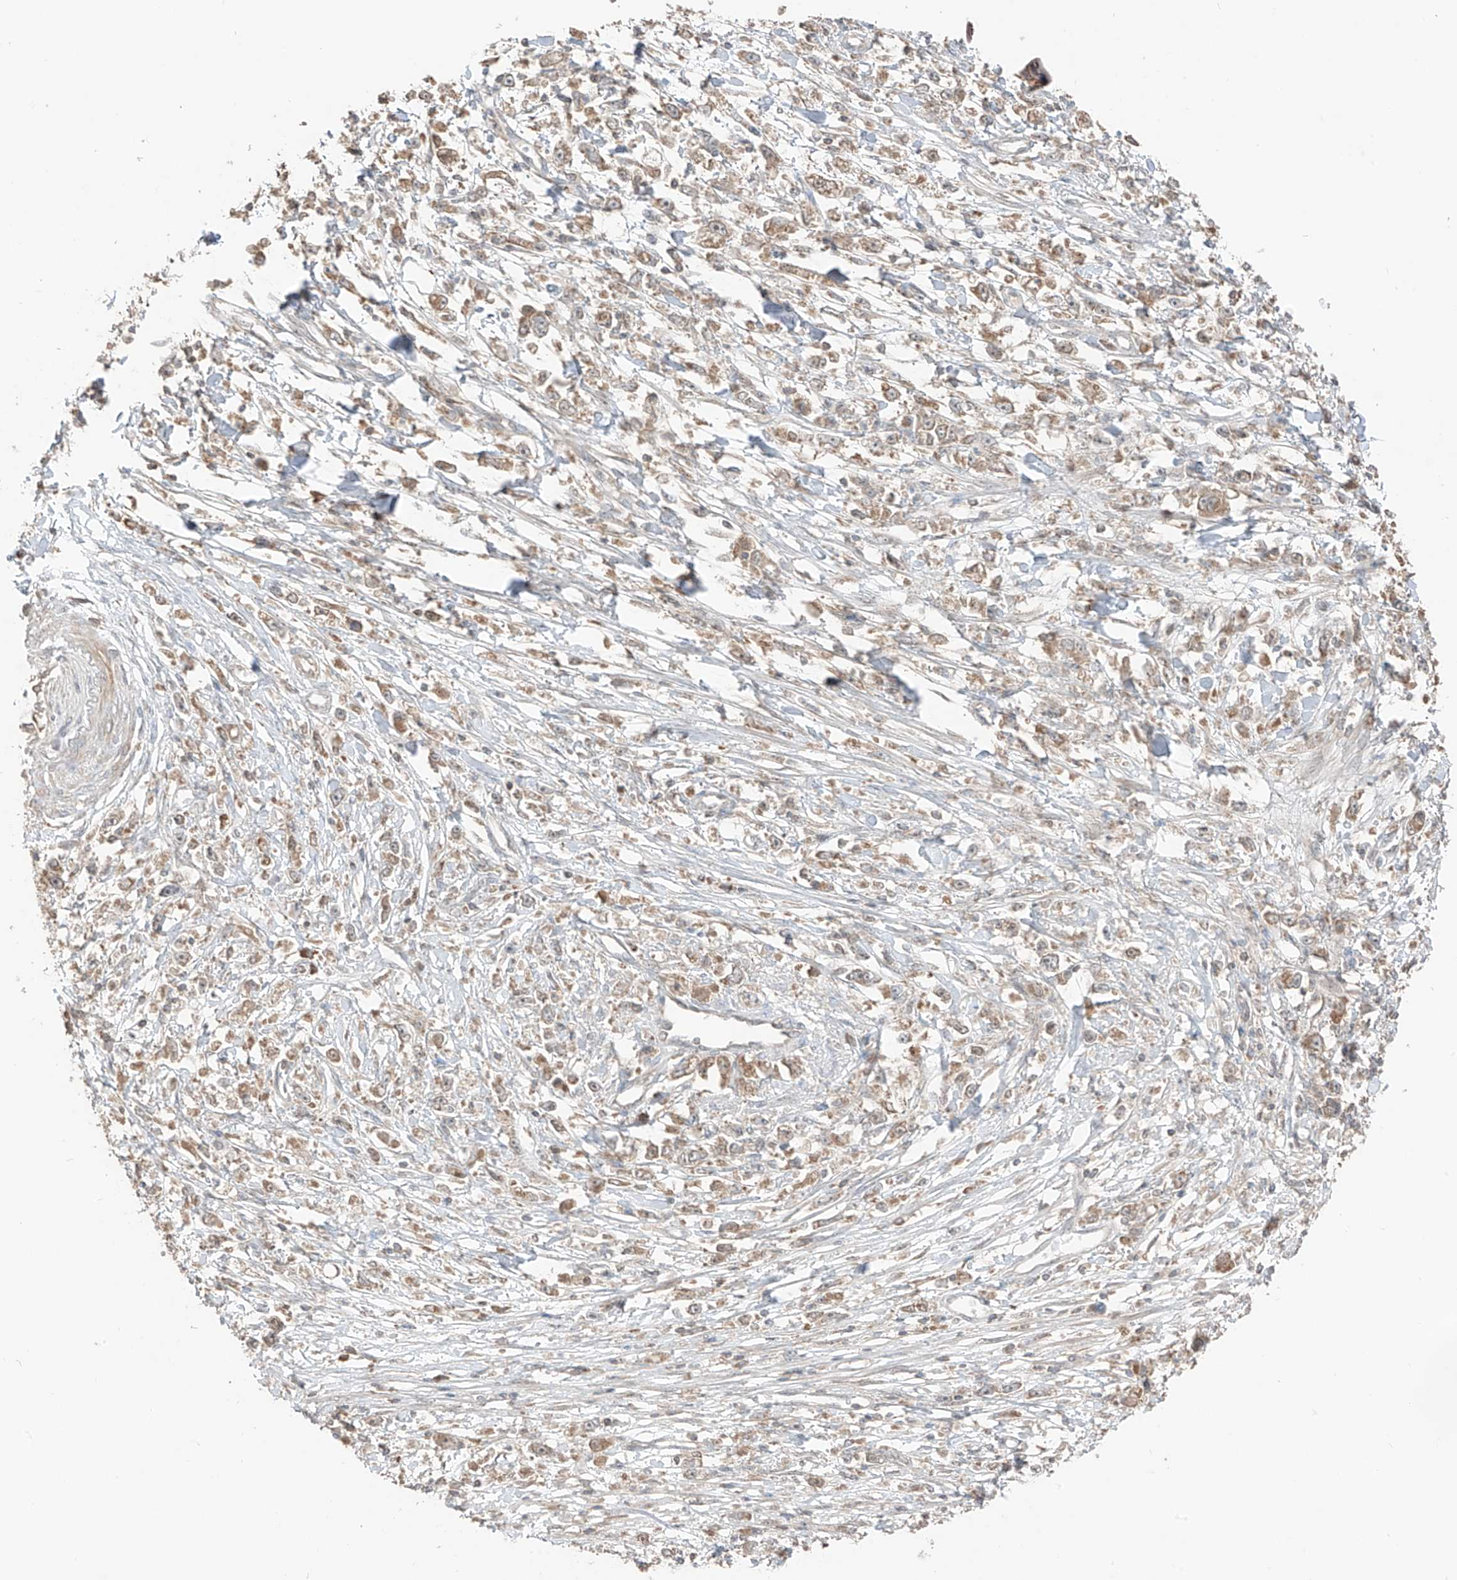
{"staining": {"intensity": "weak", "quantity": ">75%", "location": "cytoplasmic/membranous"}, "tissue": "stomach cancer", "cell_type": "Tumor cells", "image_type": "cancer", "snomed": [{"axis": "morphology", "description": "Adenocarcinoma, NOS"}, {"axis": "topography", "description": "Stomach"}], "caption": "Adenocarcinoma (stomach) stained with a brown dye displays weak cytoplasmic/membranous positive staining in about >75% of tumor cells.", "gene": "COLGALT2", "patient": {"sex": "female", "age": 59}}